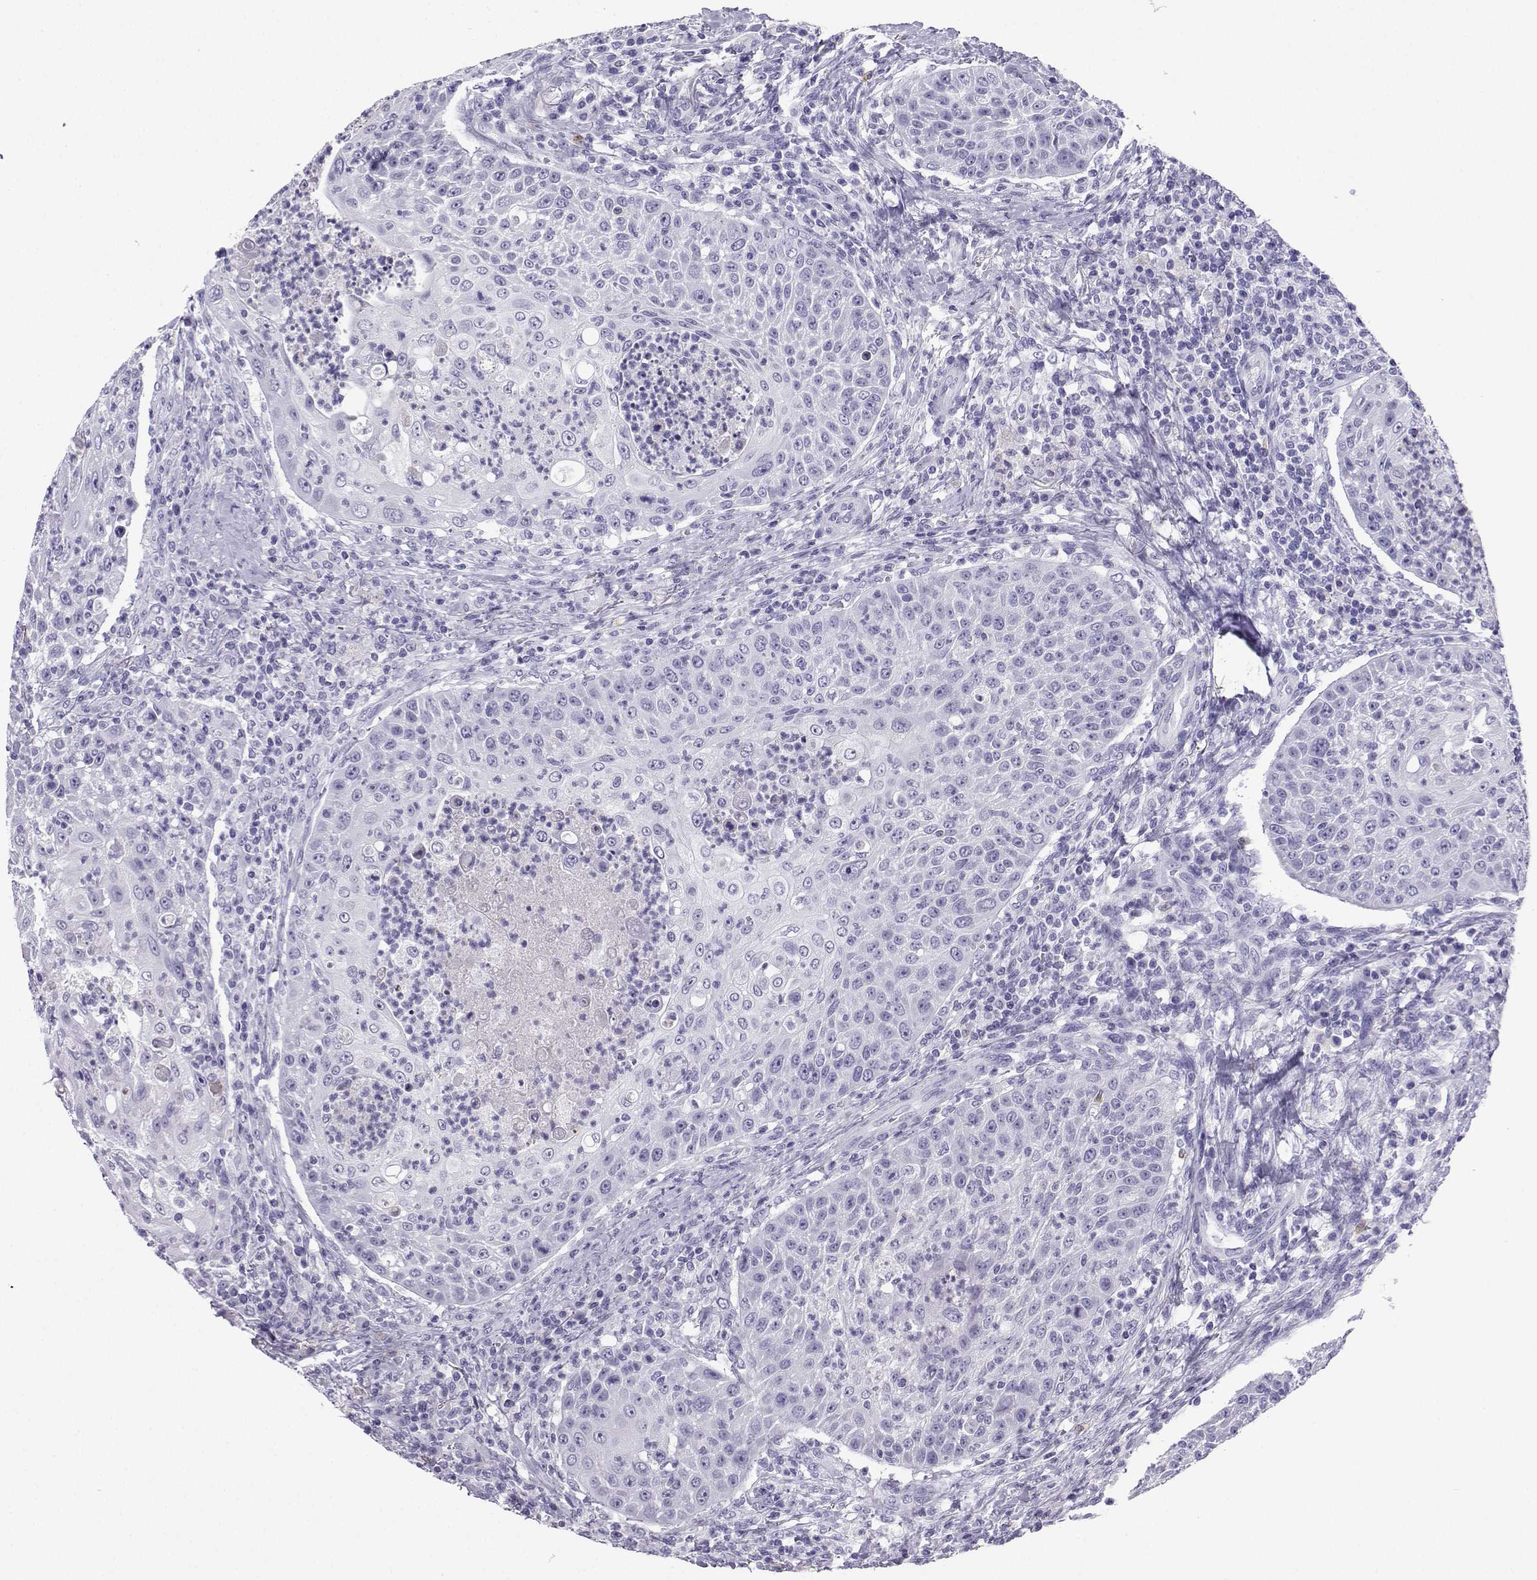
{"staining": {"intensity": "negative", "quantity": "none", "location": "none"}, "tissue": "head and neck cancer", "cell_type": "Tumor cells", "image_type": "cancer", "snomed": [{"axis": "morphology", "description": "Squamous cell carcinoma, NOS"}, {"axis": "topography", "description": "Head-Neck"}], "caption": "There is no significant positivity in tumor cells of head and neck squamous cell carcinoma. (DAB (3,3'-diaminobenzidine) immunohistochemistry (IHC) visualized using brightfield microscopy, high magnification).", "gene": "SLC18A2", "patient": {"sex": "male", "age": 69}}